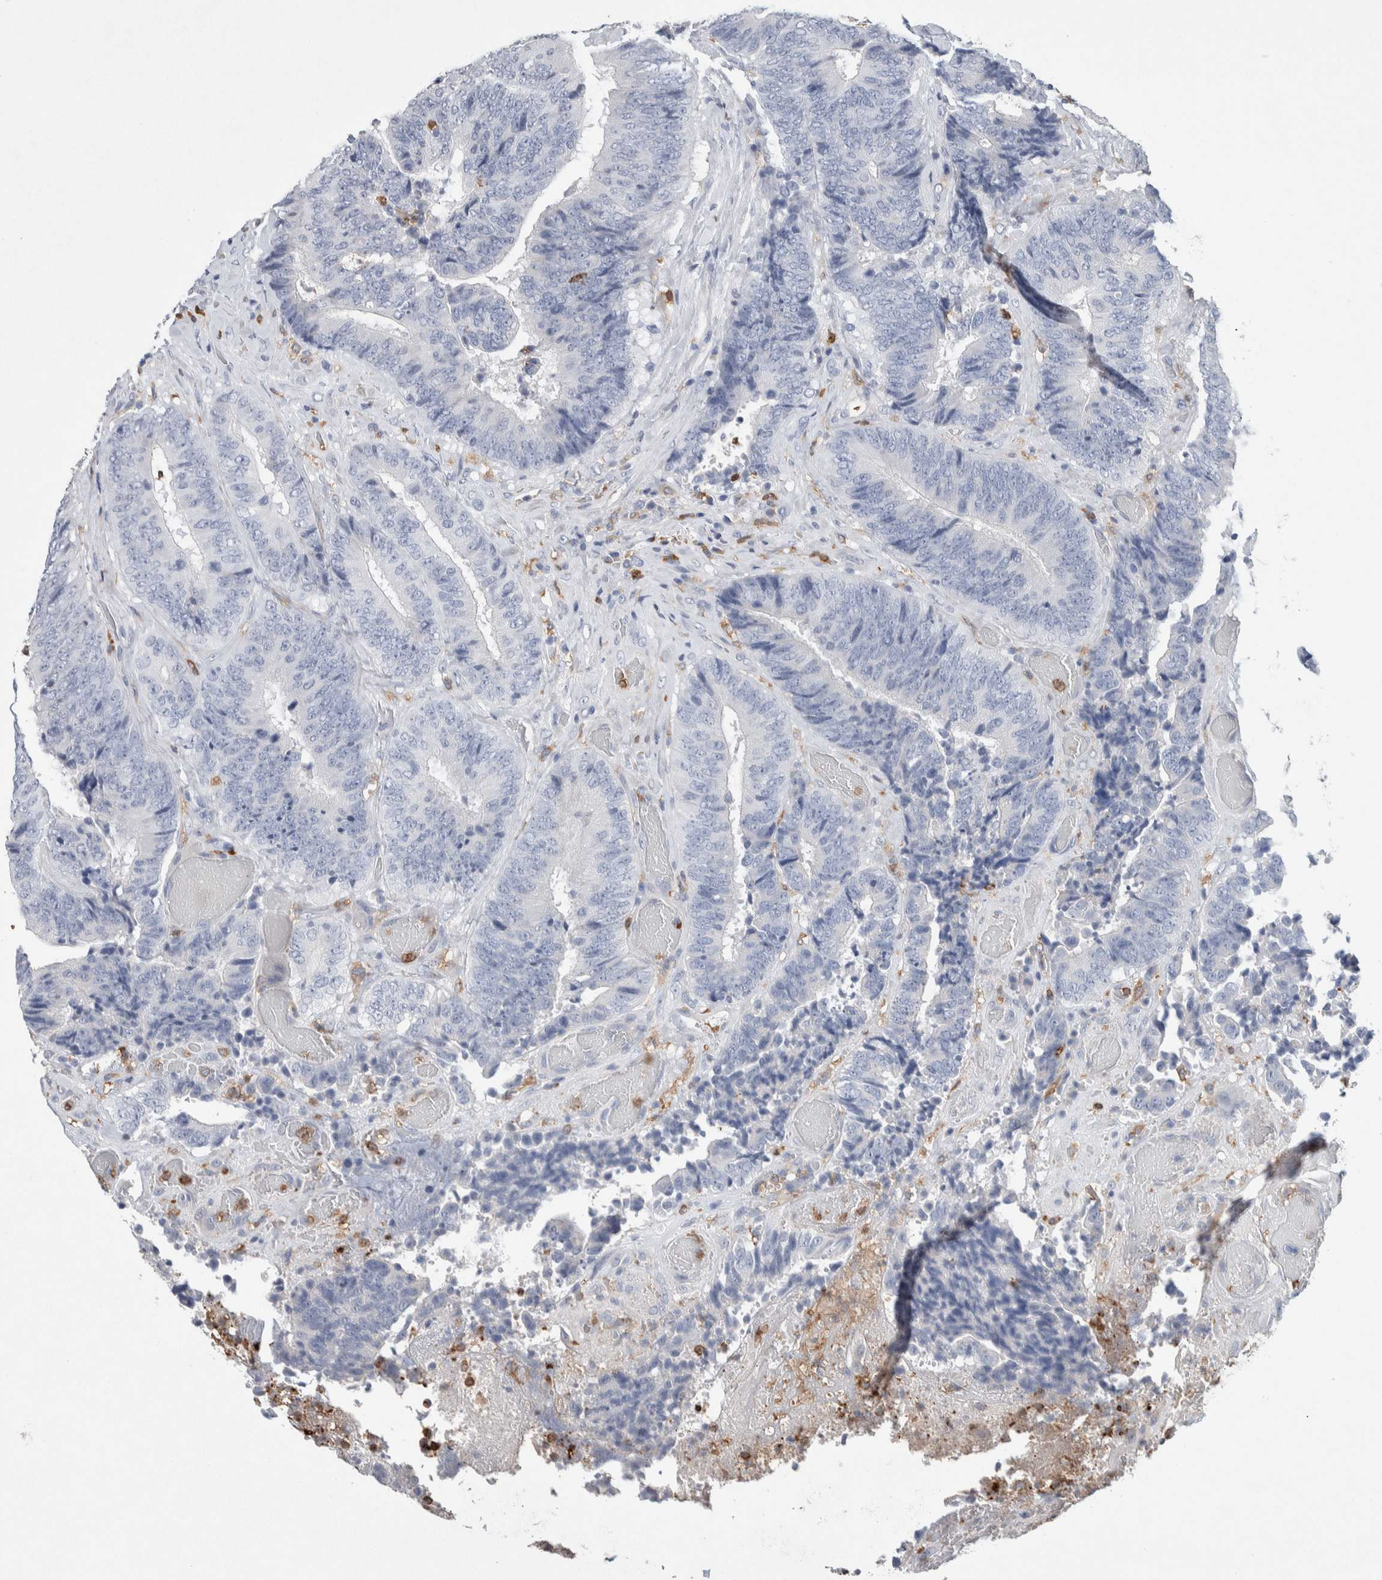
{"staining": {"intensity": "negative", "quantity": "none", "location": "none"}, "tissue": "colorectal cancer", "cell_type": "Tumor cells", "image_type": "cancer", "snomed": [{"axis": "morphology", "description": "Adenocarcinoma, NOS"}, {"axis": "topography", "description": "Rectum"}], "caption": "An immunohistochemistry (IHC) histopathology image of colorectal cancer (adenocarcinoma) is shown. There is no staining in tumor cells of colorectal cancer (adenocarcinoma). (Immunohistochemistry (ihc), brightfield microscopy, high magnification).", "gene": "NCF2", "patient": {"sex": "male", "age": 72}}